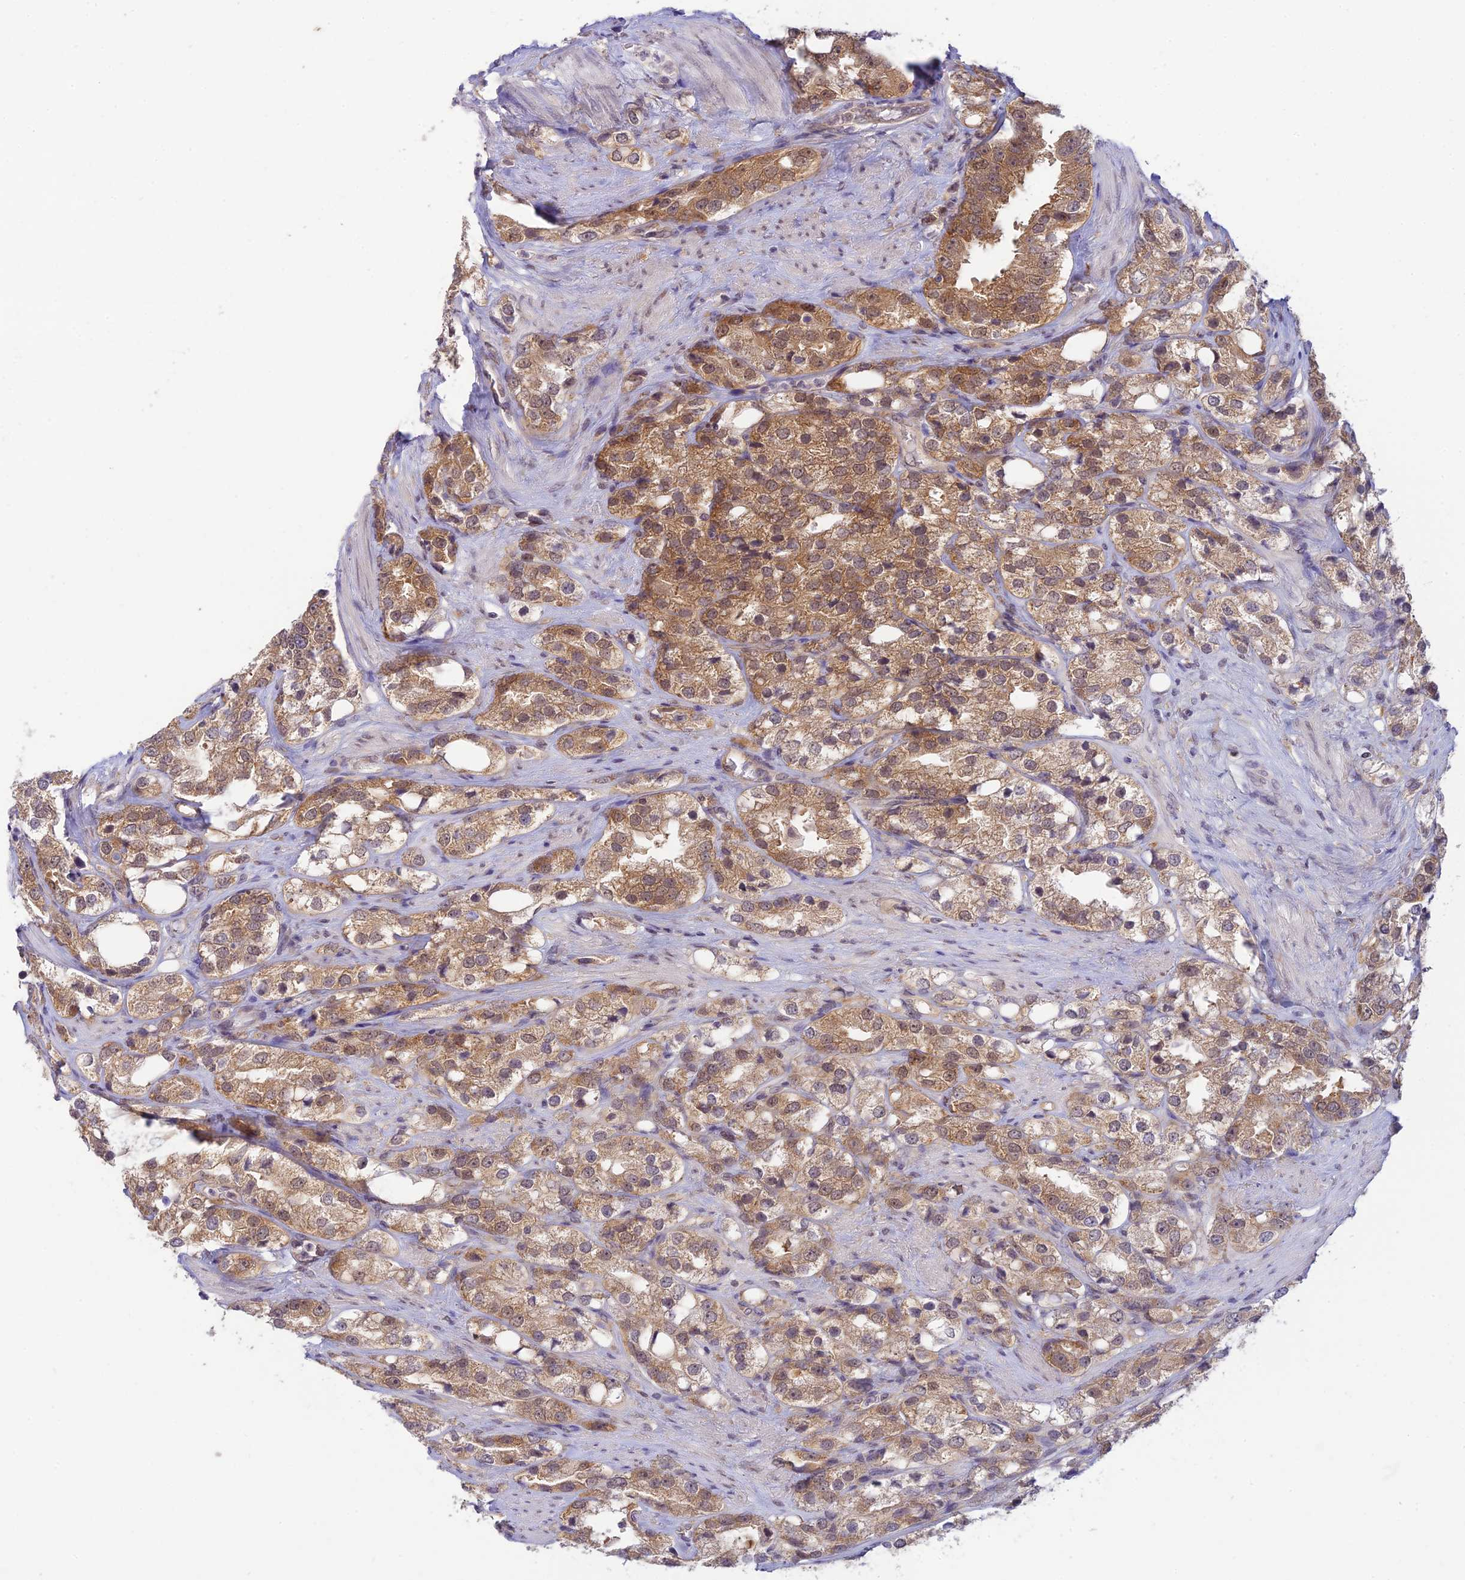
{"staining": {"intensity": "moderate", "quantity": ">75%", "location": "cytoplasmic/membranous"}, "tissue": "prostate cancer", "cell_type": "Tumor cells", "image_type": "cancer", "snomed": [{"axis": "morphology", "description": "Adenocarcinoma, NOS"}, {"axis": "topography", "description": "Prostate"}], "caption": "Prostate adenocarcinoma tissue shows moderate cytoplasmic/membranous expression in approximately >75% of tumor cells, visualized by immunohistochemistry.", "gene": "SKIC8", "patient": {"sex": "male", "age": 79}}